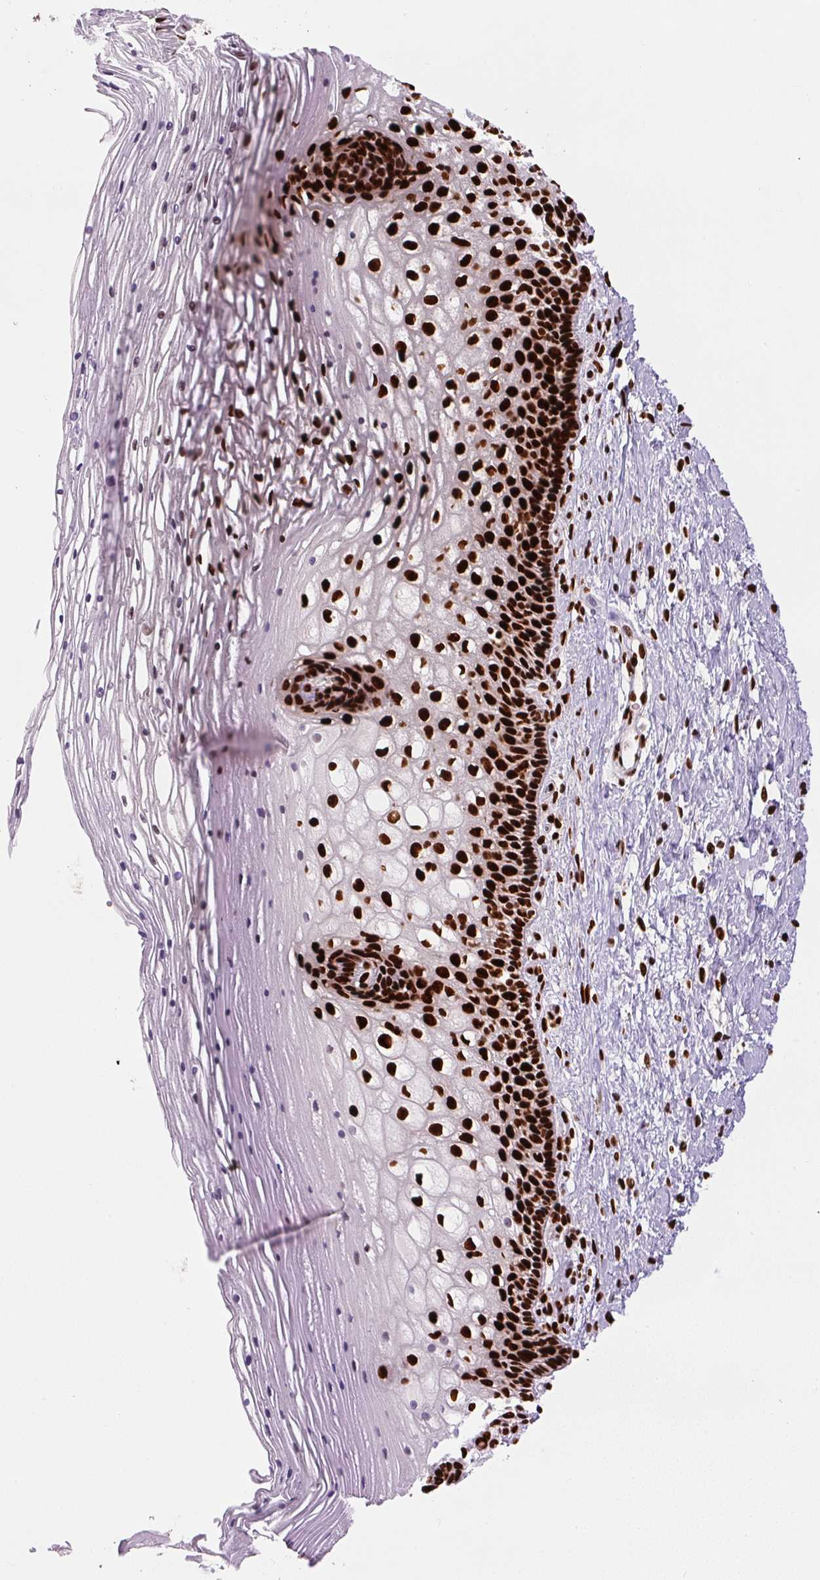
{"staining": {"intensity": "strong", "quantity": ">75%", "location": "nuclear"}, "tissue": "cervix", "cell_type": "Glandular cells", "image_type": "normal", "snomed": [{"axis": "morphology", "description": "Normal tissue, NOS"}, {"axis": "topography", "description": "Cervix"}], "caption": "Approximately >75% of glandular cells in benign cervix demonstrate strong nuclear protein positivity as visualized by brown immunohistochemical staining.", "gene": "FUS", "patient": {"sex": "female", "age": 36}}